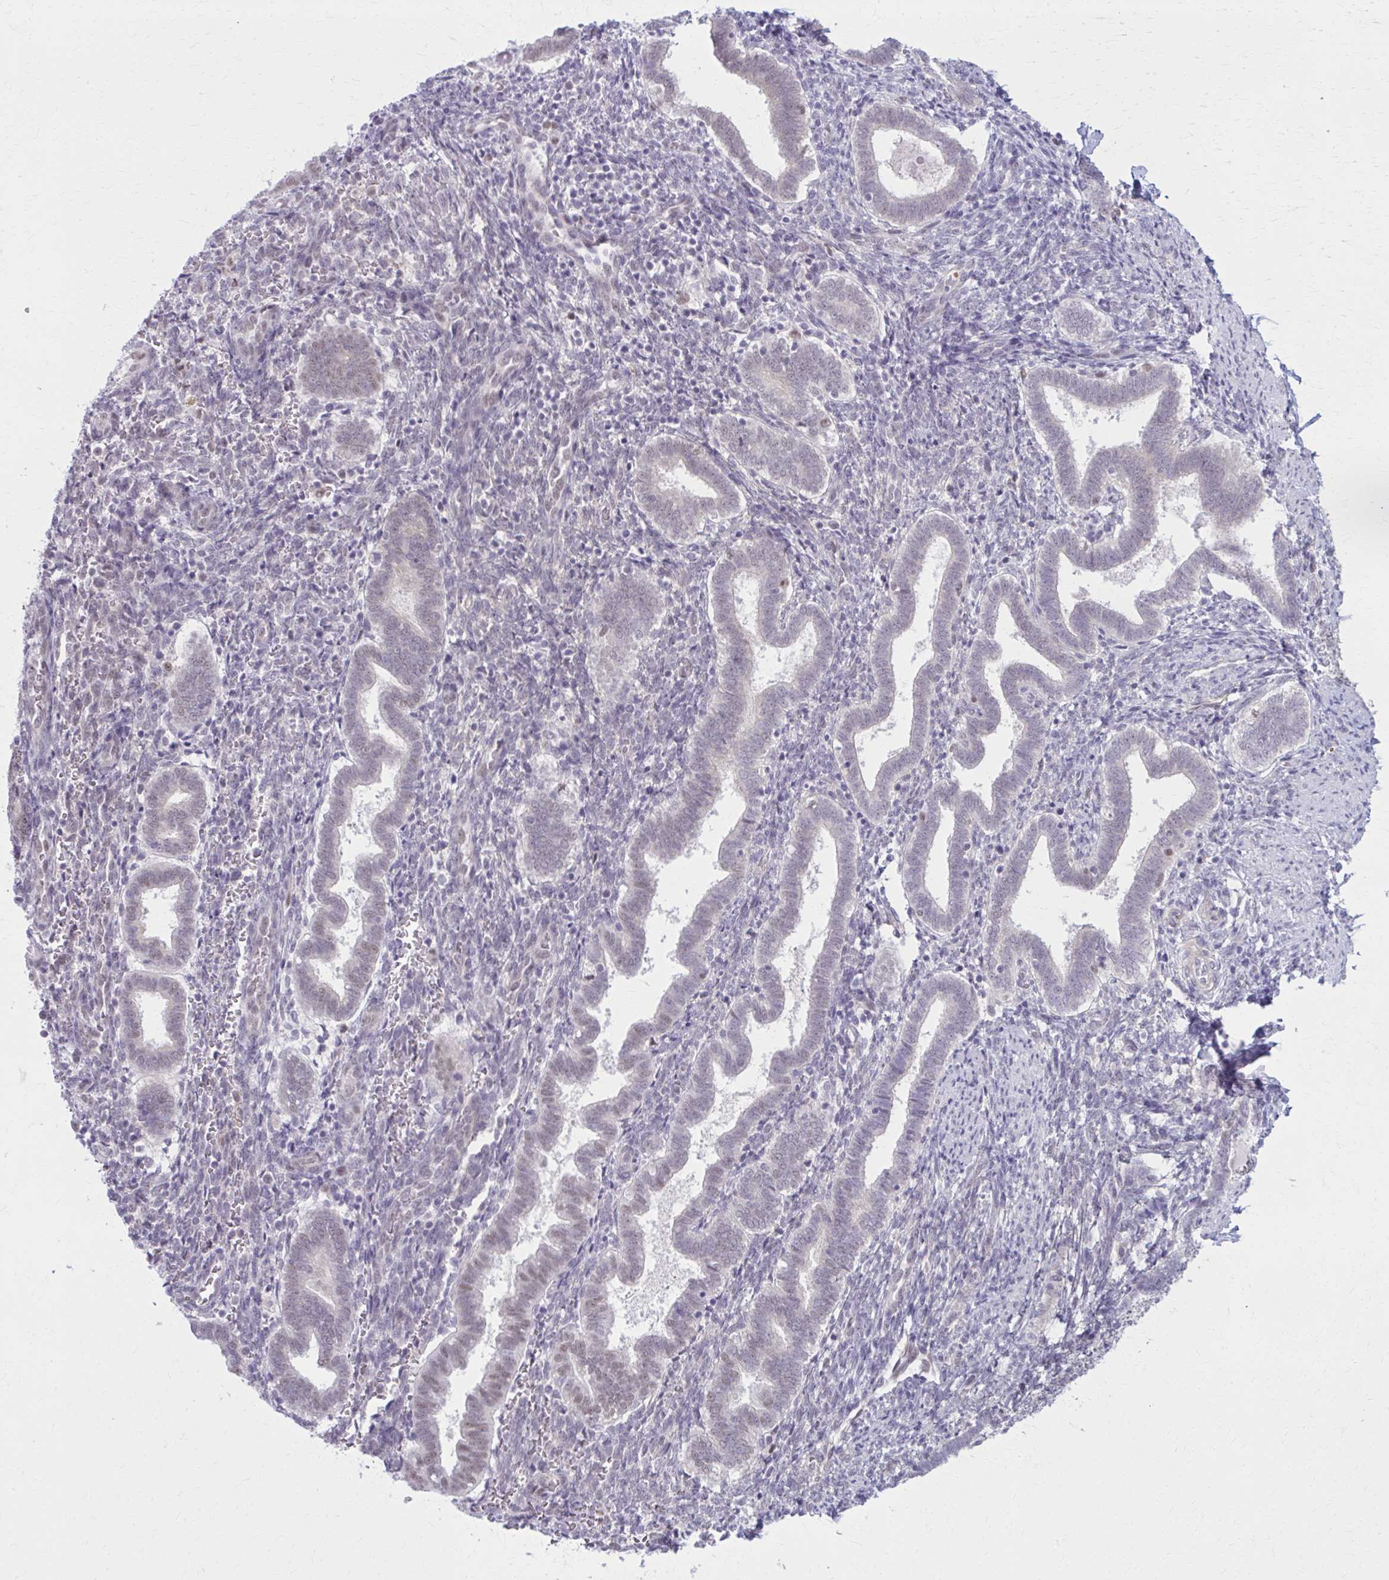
{"staining": {"intensity": "negative", "quantity": "none", "location": "none"}, "tissue": "endometrium", "cell_type": "Cells in endometrial stroma", "image_type": "normal", "snomed": [{"axis": "morphology", "description": "Normal tissue, NOS"}, {"axis": "topography", "description": "Endometrium"}], "caption": "IHC of normal human endometrium displays no staining in cells in endometrial stroma.", "gene": "NUMBL", "patient": {"sex": "female", "age": 34}}